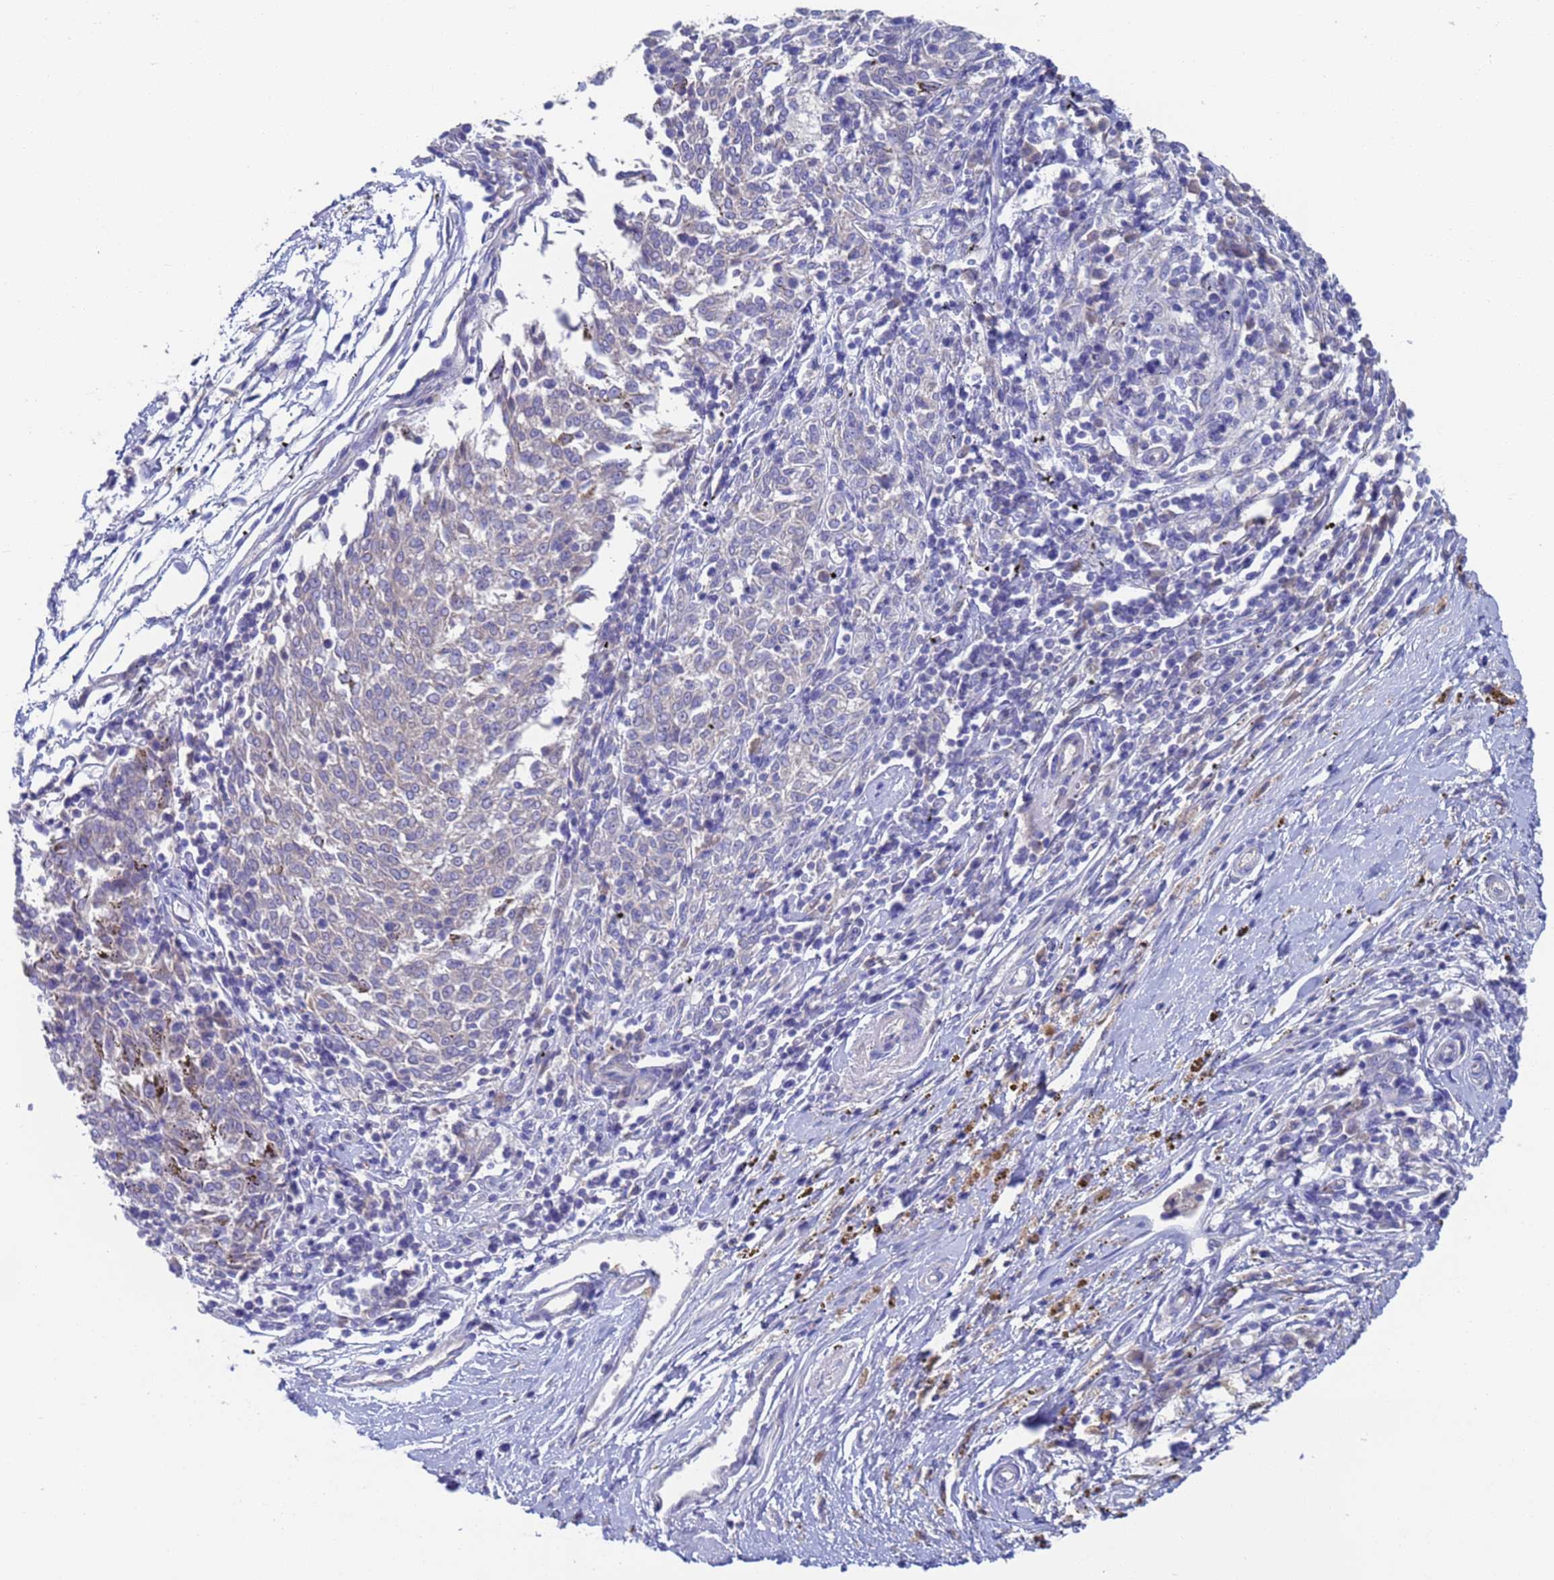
{"staining": {"intensity": "negative", "quantity": "none", "location": "none"}, "tissue": "melanoma", "cell_type": "Tumor cells", "image_type": "cancer", "snomed": [{"axis": "morphology", "description": "Malignant melanoma, NOS"}, {"axis": "topography", "description": "Skin"}], "caption": "This is a micrograph of immunohistochemistry (IHC) staining of melanoma, which shows no expression in tumor cells.", "gene": "PET117", "patient": {"sex": "female", "age": 72}}